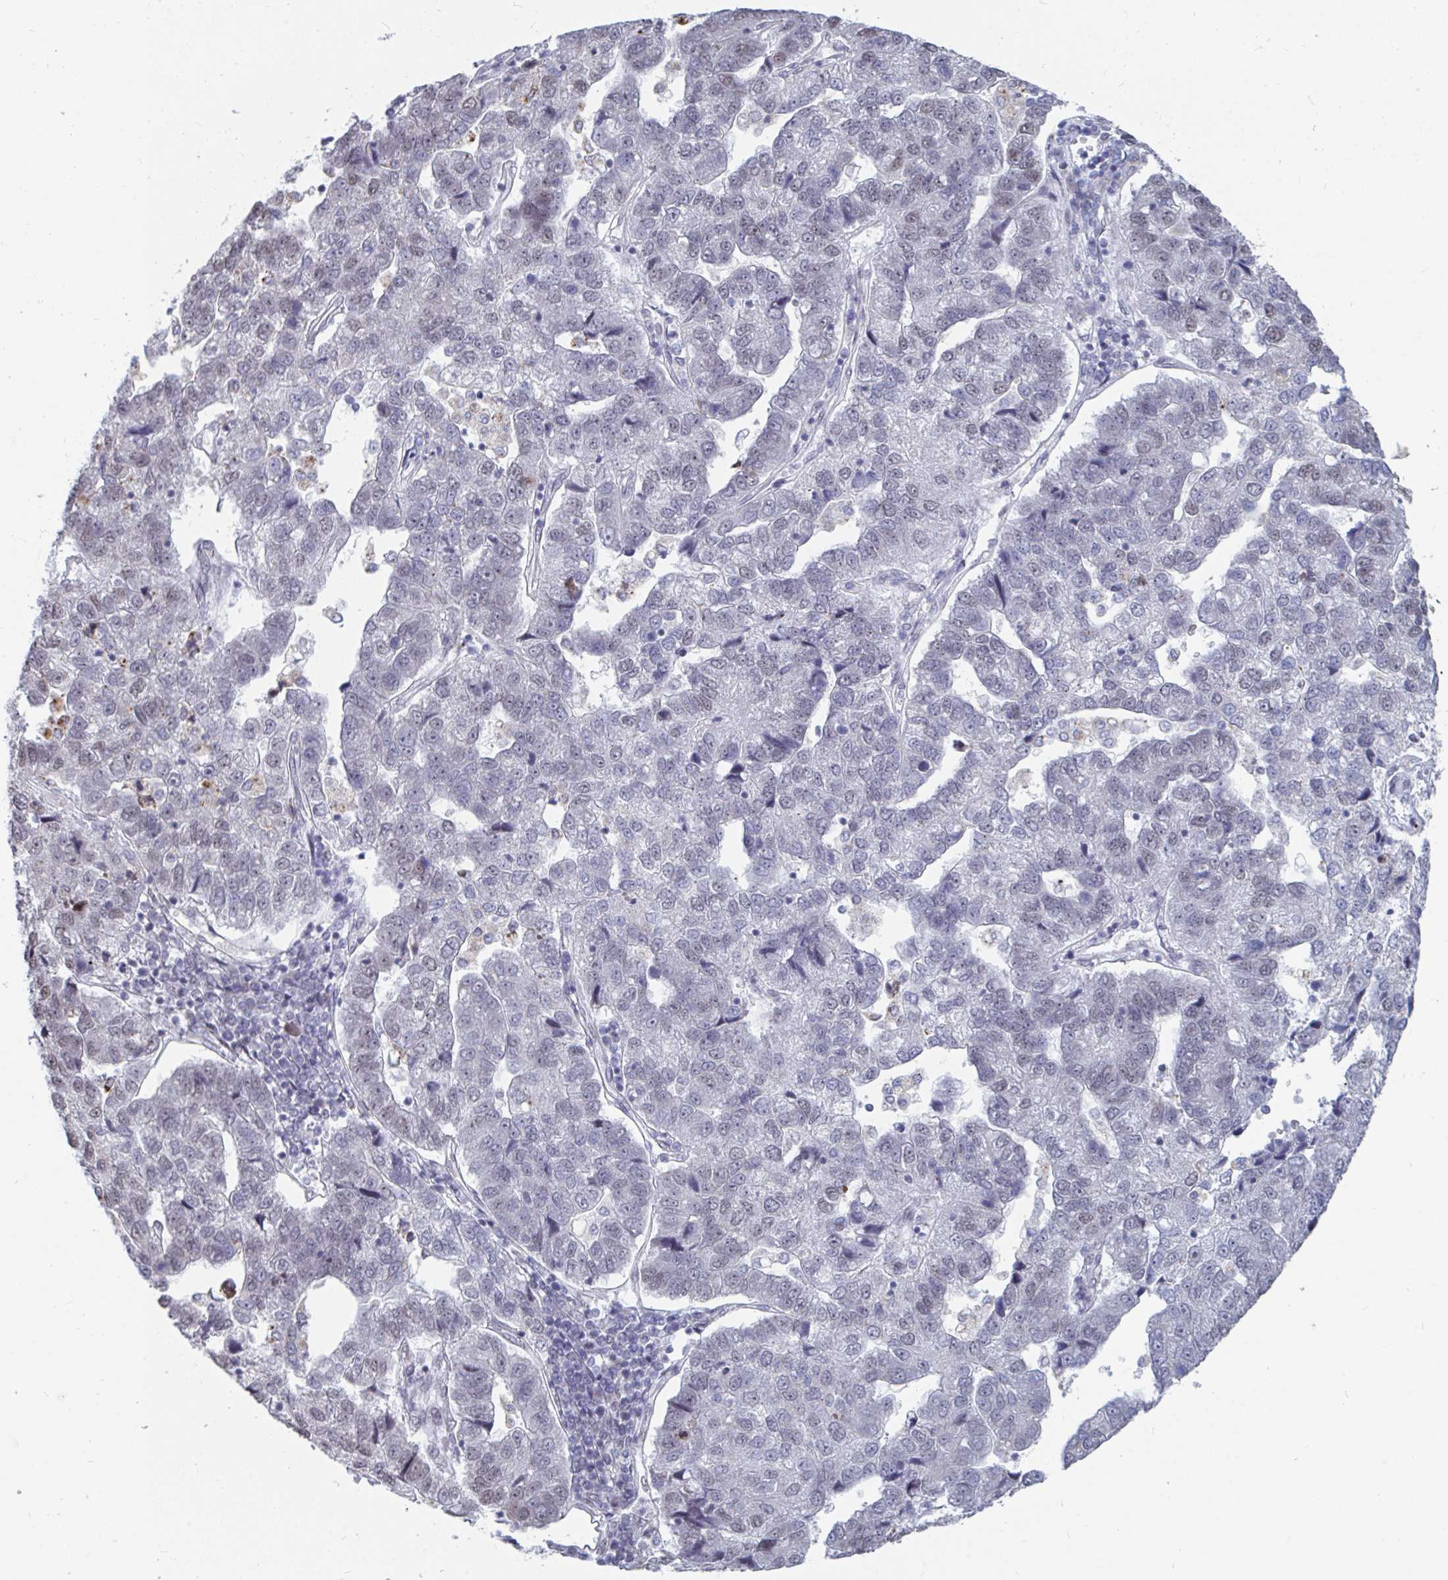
{"staining": {"intensity": "negative", "quantity": "none", "location": "none"}, "tissue": "pancreatic cancer", "cell_type": "Tumor cells", "image_type": "cancer", "snomed": [{"axis": "morphology", "description": "Adenocarcinoma, NOS"}, {"axis": "topography", "description": "Pancreas"}], "caption": "A high-resolution micrograph shows immunohistochemistry (IHC) staining of adenocarcinoma (pancreatic), which shows no significant expression in tumor cells.", "gene": "TRIP12", "patient": {"sex": "female", "age": 61}}